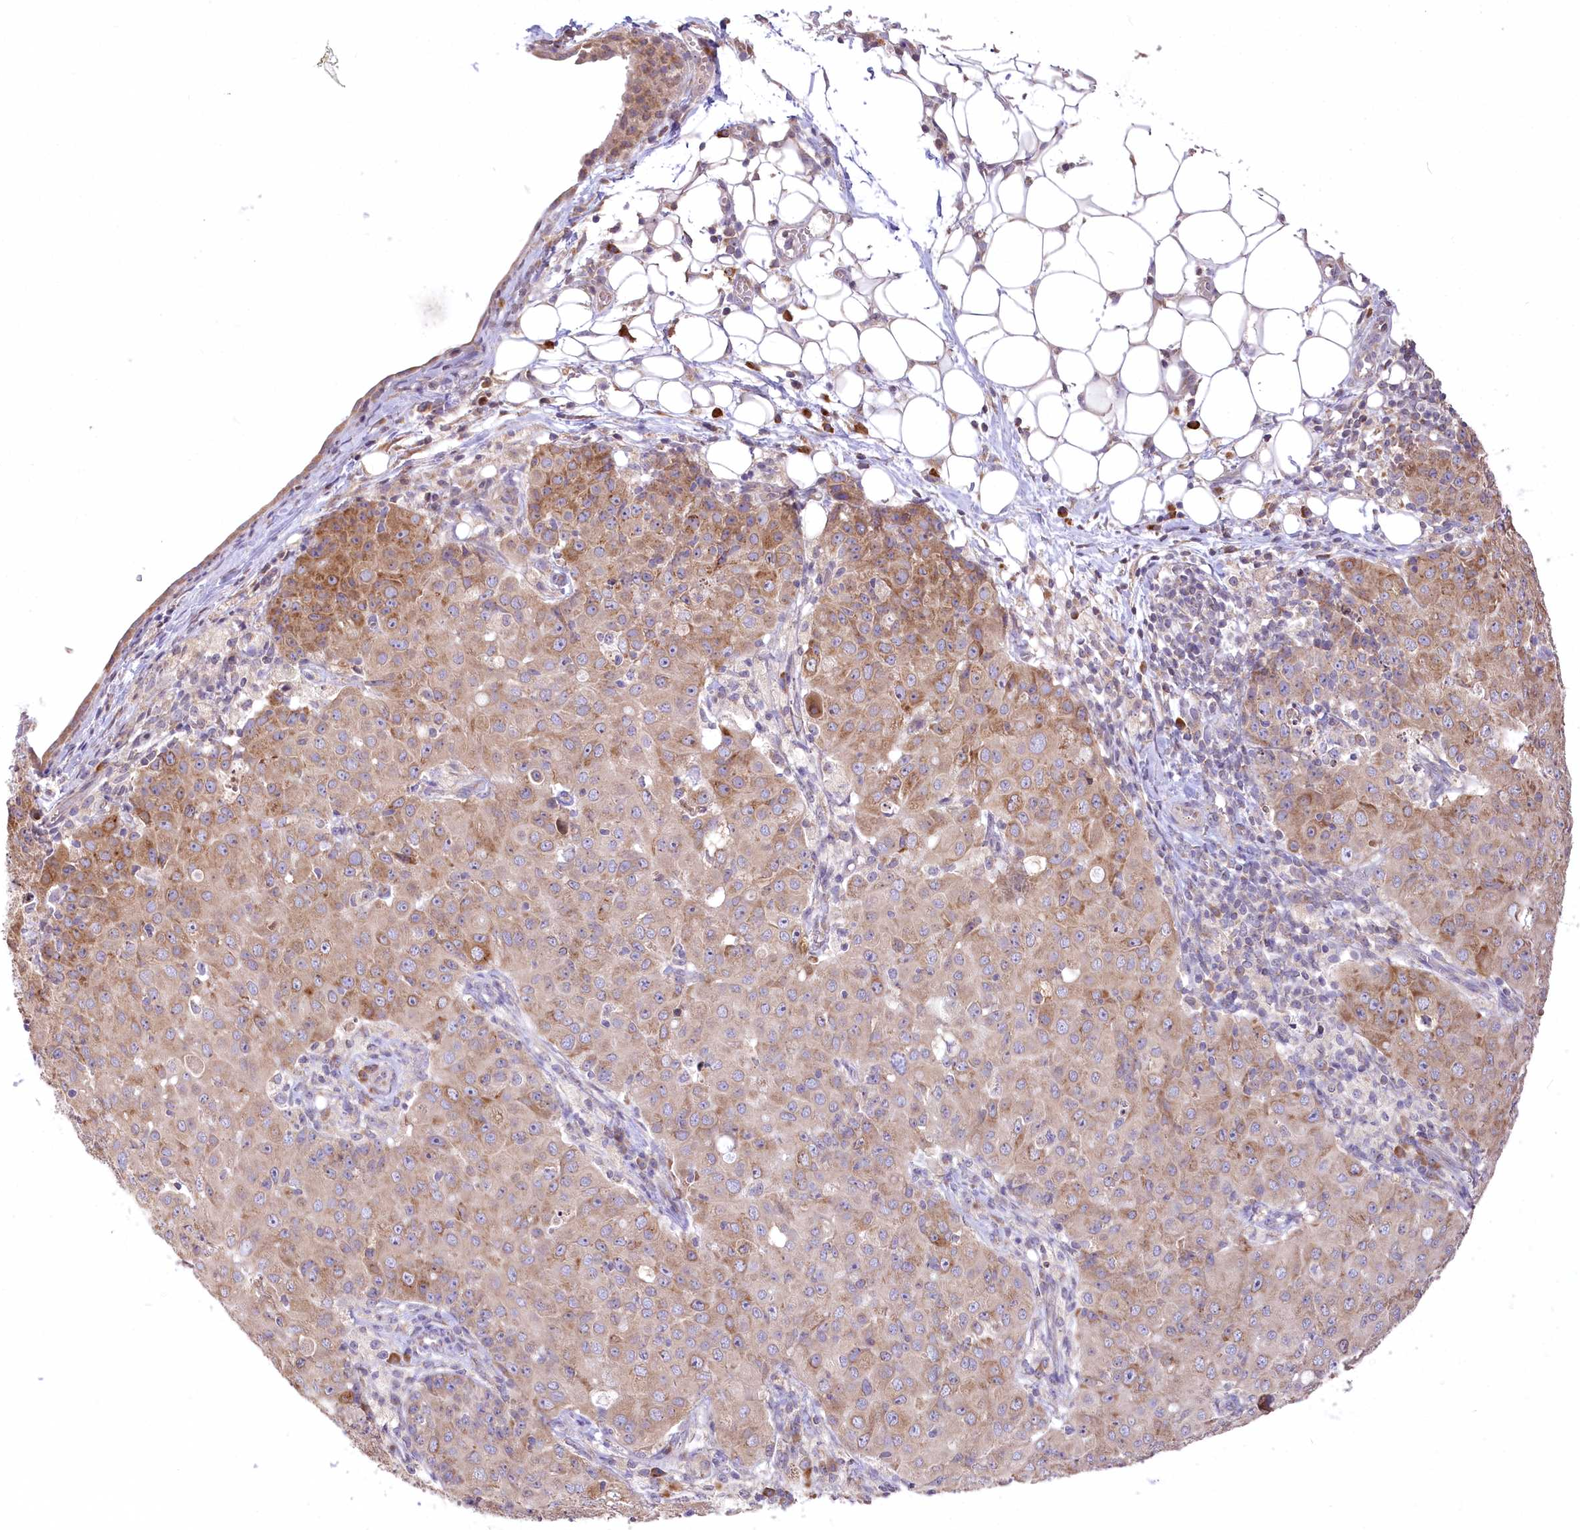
{"staining": {"intensity": "moderate", "quantity": ">75%", "location": "cytoplasmic/membranous"}, "tissue": "ovarian cancer", "cell_type": "Tumor cells", "image_type": "cancer", "snomed": [{"axis": "morphology", "description": "Carcinoma, endometroid"}, {"axis": "topography", "description": "Ovary"}], "caption": "Ovarian cancer (endometroid carcinoma) stained with a protein marker exhibits moderate staining in tumor cells.", "gene": "STT3B", "patient": {"sex": "female", "age": 42}}